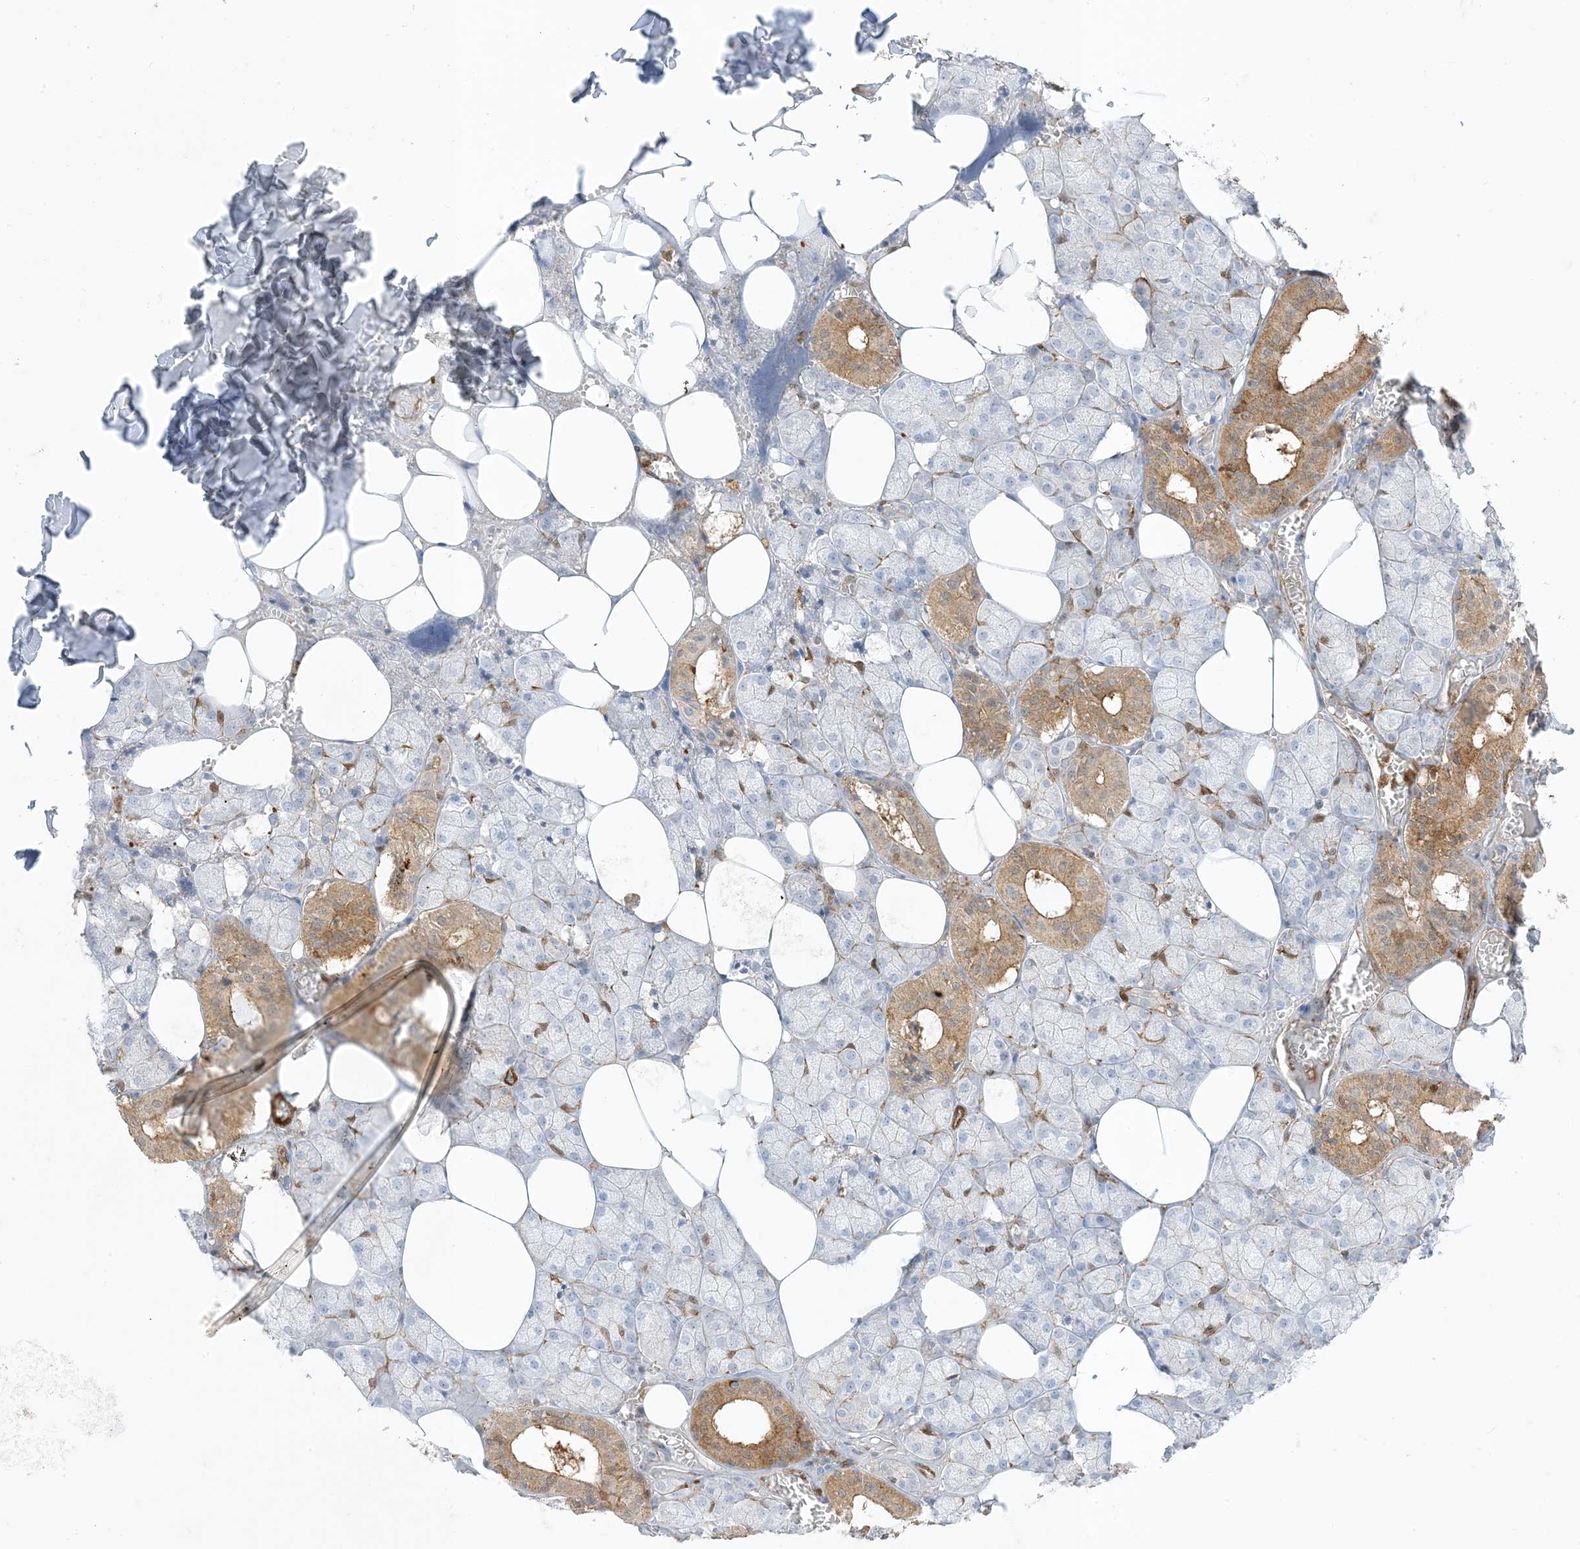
{"staining": {"intensity": "moderate", "quantity": "25%-75%", "location": "cytoplasmic/membranous"}, "tissue": "salivary gland", "cell_type": "Glandular cells", "image_type": "normal", "snomed": [{"axis": "morphology", "description": "Normal tissue, NOS"}, {"axis": "topography", "description": "Salivary gland"}], "caption": "Normal salivary gland reveals moderate cytoplasmic/membranous expression in about 25%-75% of glandular cells, visualized by immunohistochemistry.", "gene": "GSN", "patient": {"sex": "male", "age": 62}}